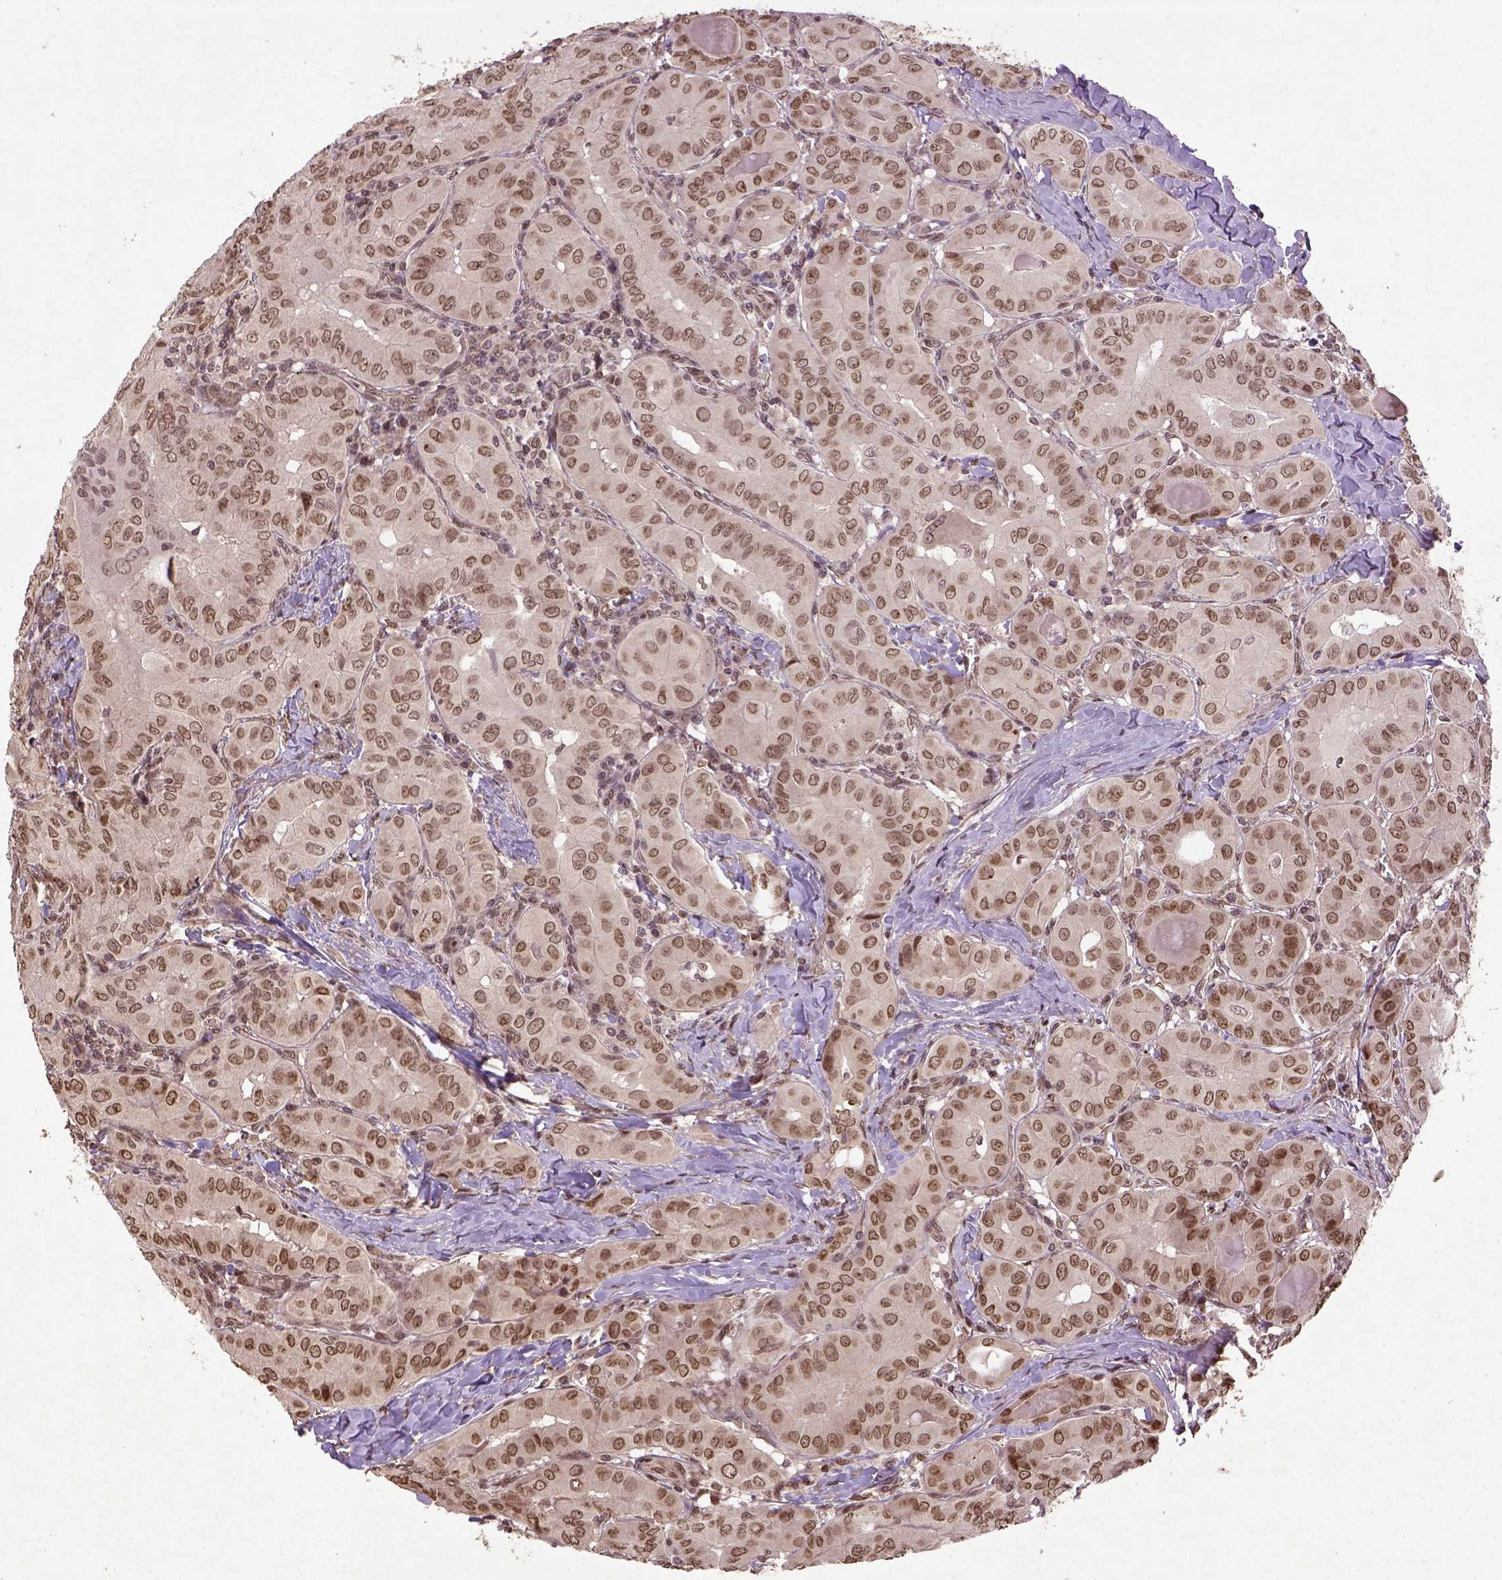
{"staining": {"intensity": "moderate", "quantity": ">75%", "location": "nuclear"}, "tissue": "thyroid cancer", "cell_type": "Tumor cells", "image_type": "cancer", "snomed": [{"axis": "morphology", "description": "Papillary adenocarcinoma, NOS"}, {"axis": "topography", "description": "Thyroid gland"}], "caption": "Immunohistochemistry staining of thyroid cancer, which exhibits medium levels of moderate nuclear staining in about >75% of tumor cells indicating moderate nuclear protein expression. The staining was performed using DAB (3,3'-diaminobenzidine) (brown) for protein detection and nuclei were counterstained in hematoxylin (blue).", "gene": "BANF1", "patient": {"sex": "female", "age": 37}}